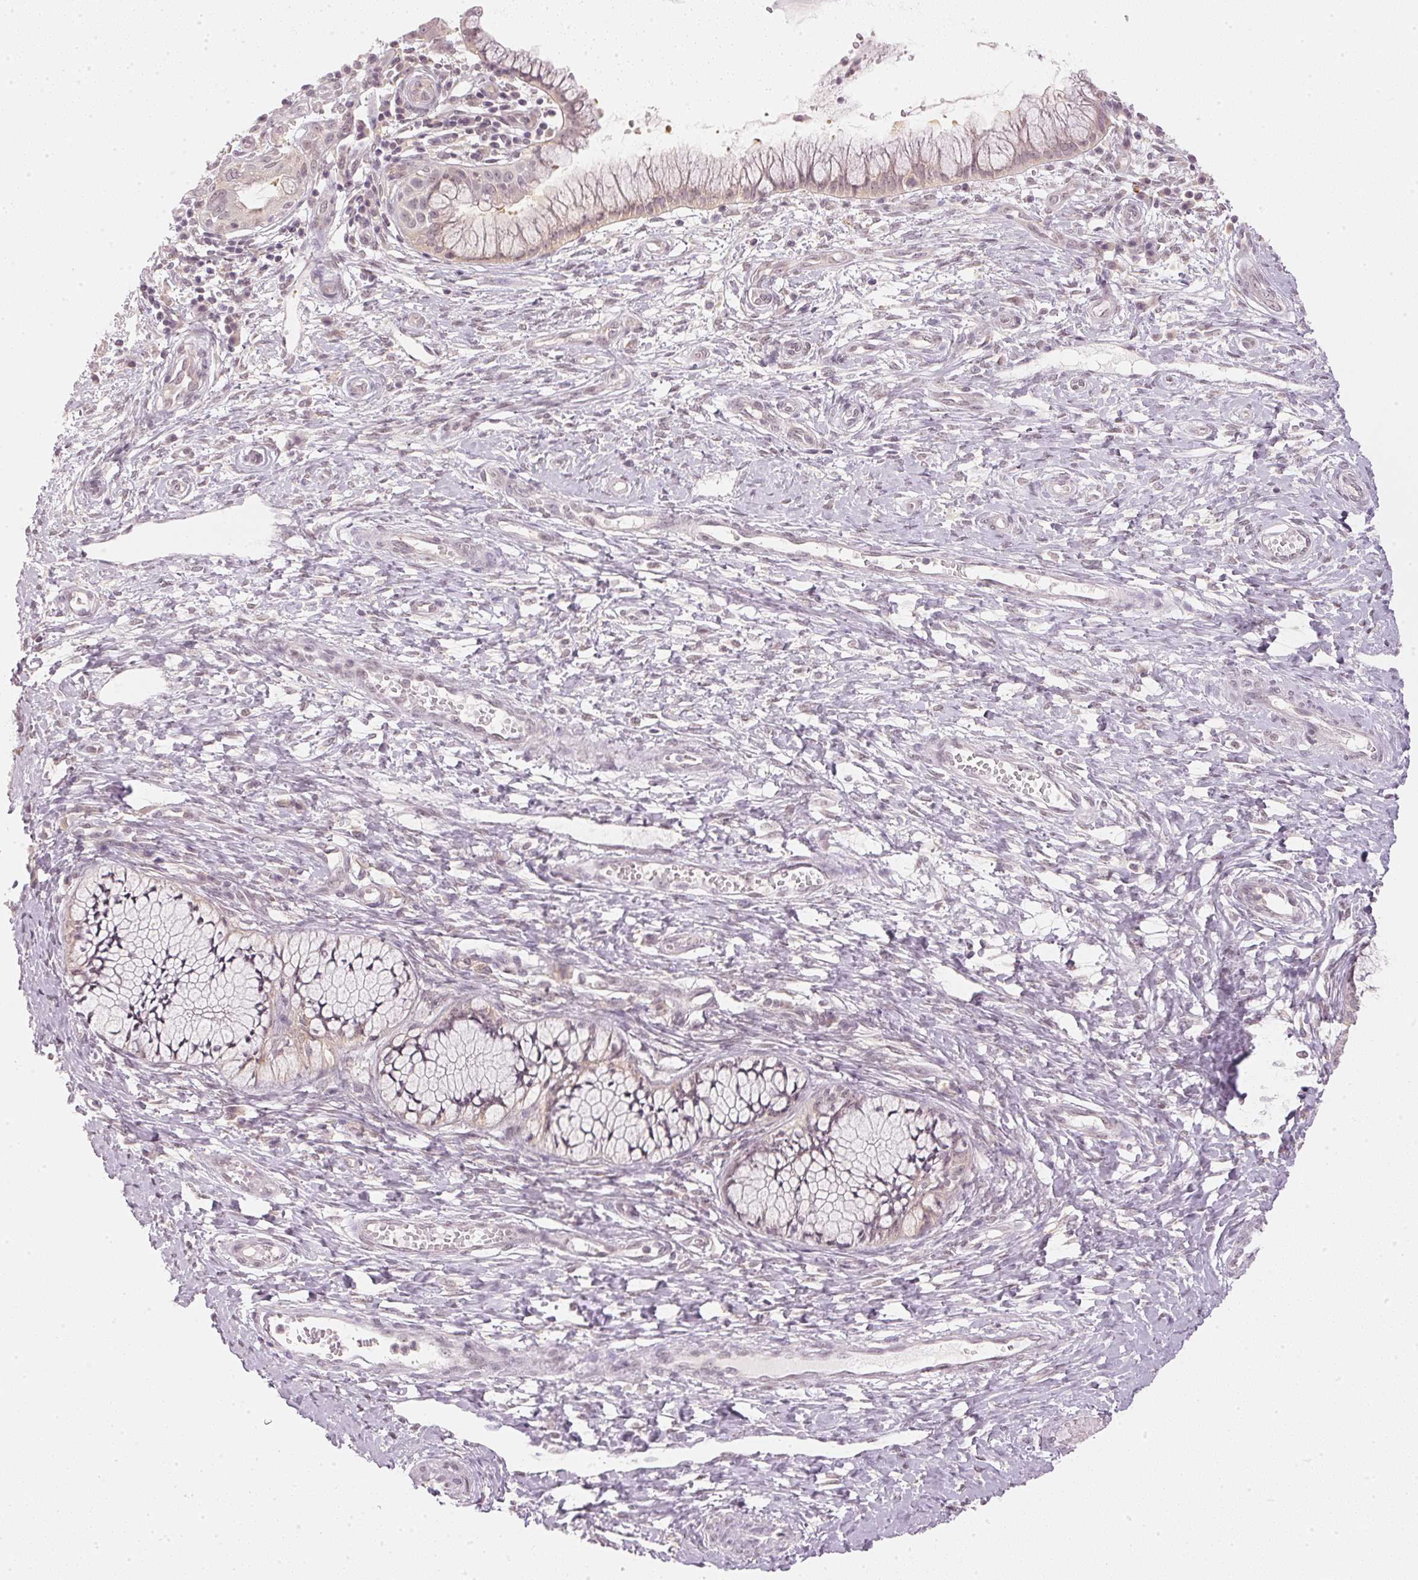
{"staining": {"intensity": "weak", "quantity": "<25%", "location": "cytoplasmic/membranous"}, "tissue": "cervix", "cell_type": "Glandular cells", "image_type": "normal", "snomed": [{"axis": "morphology", "description": "Normal tissue, NOS"}, {"axis": "topography", "description": "Cervix"}], "caption": "Immunohistochemistry image of benign human cervix stained for a protein (brown), which reveals no staining in glandular cells. (Stains: DAB (3,3'-diaminobenzidine) IHC with hematoxylin counter stain, Microscopy: brightfield microscopy at high magnification).", "gene": "KPRP", "patient": {"sex": "female", "age": 37}}